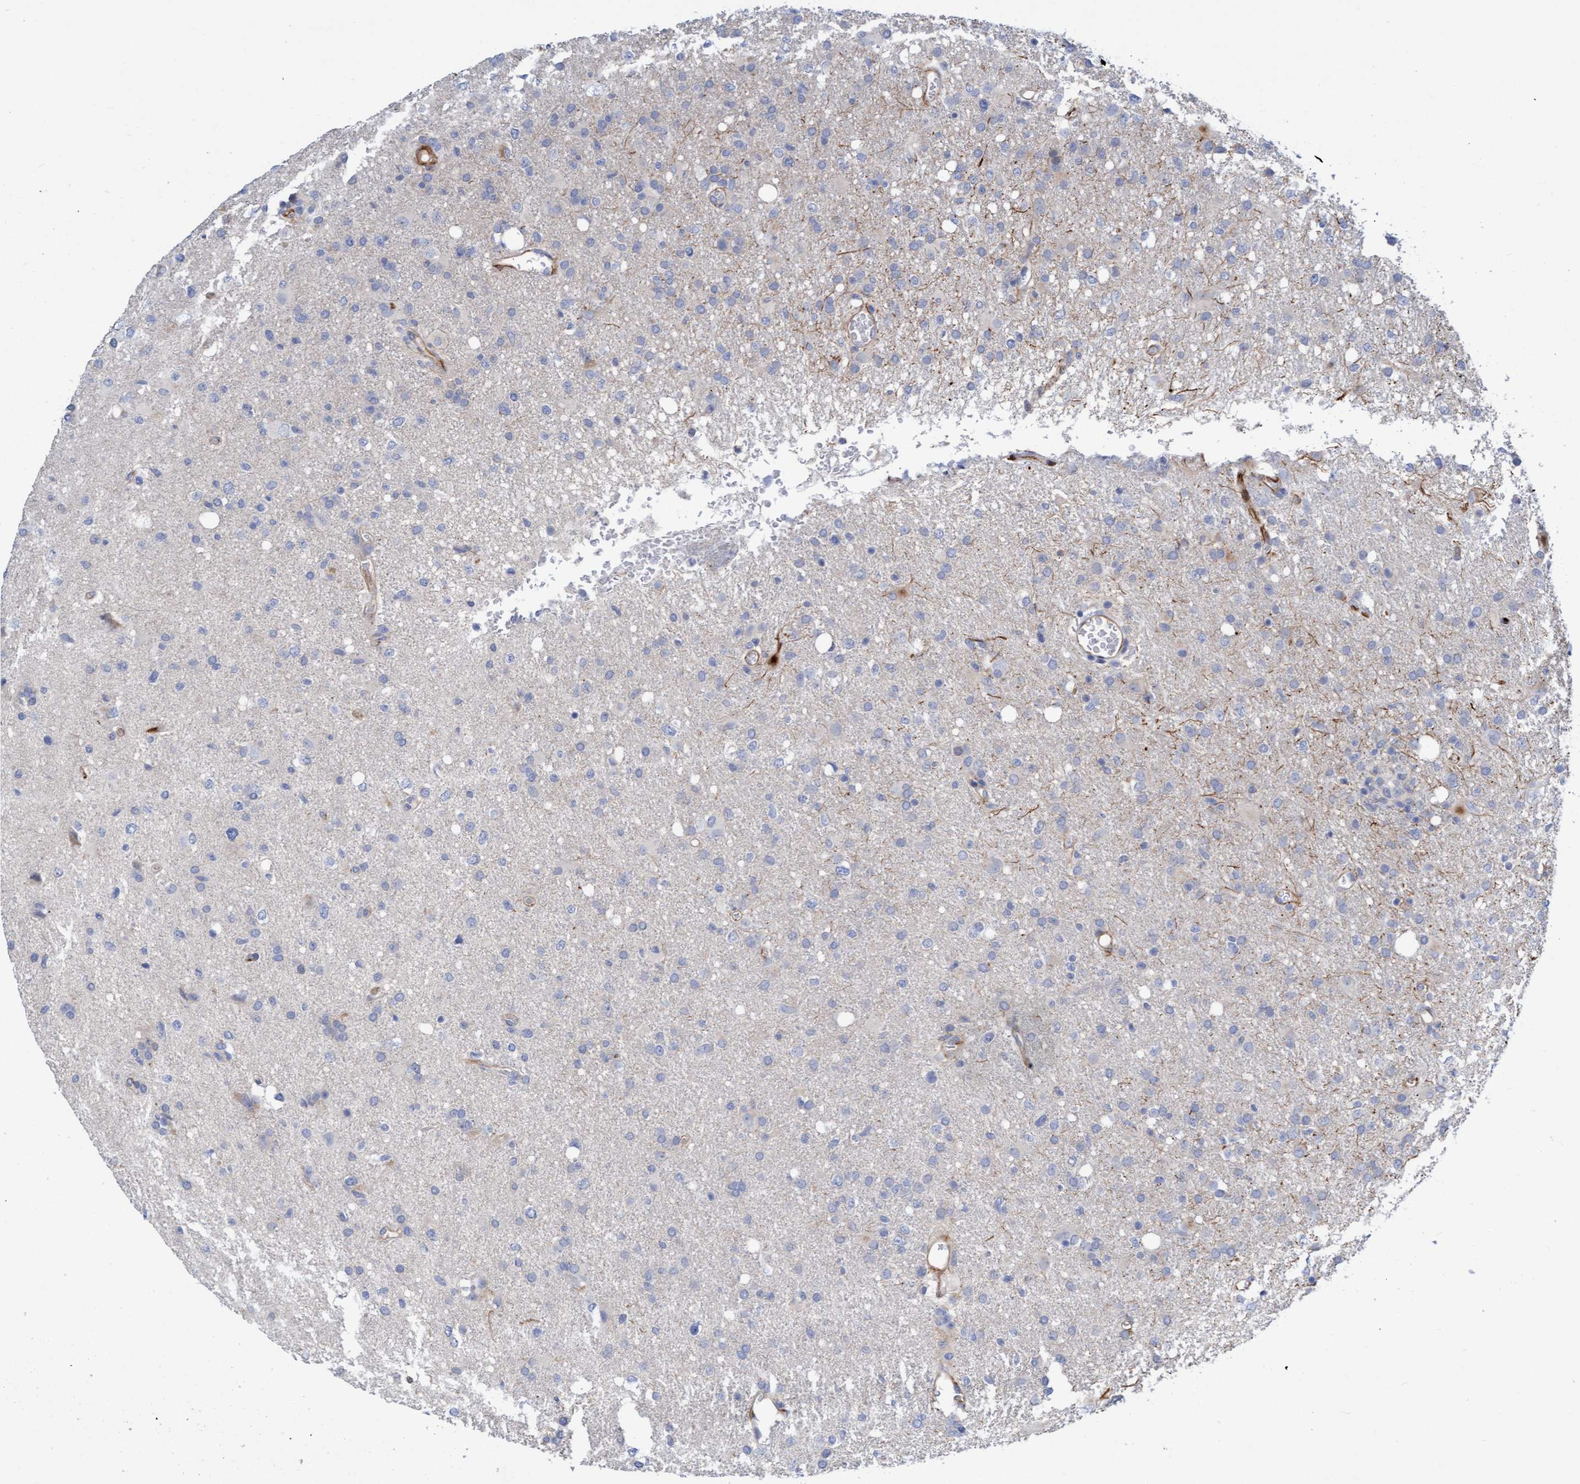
{"staining": {"intensity": "negative", "quantity": "none", "location": "none"}, "tissue": "glioma", "cell_type": "Tumor cells", "image_type": "cancer", "snomed": [{"axis": "morphology", "description": "Glioma, malignant, High grade"}, {"axis": "topography", "description": "Brain"}], "caption": "High power microscopy photomicrograph of an IHC histopathology image of malignant glioma (high-grade), revealing no significant staining in tumor cells.", "gene": "POLG2", "patient": {"sex": "female", "age": 57}}